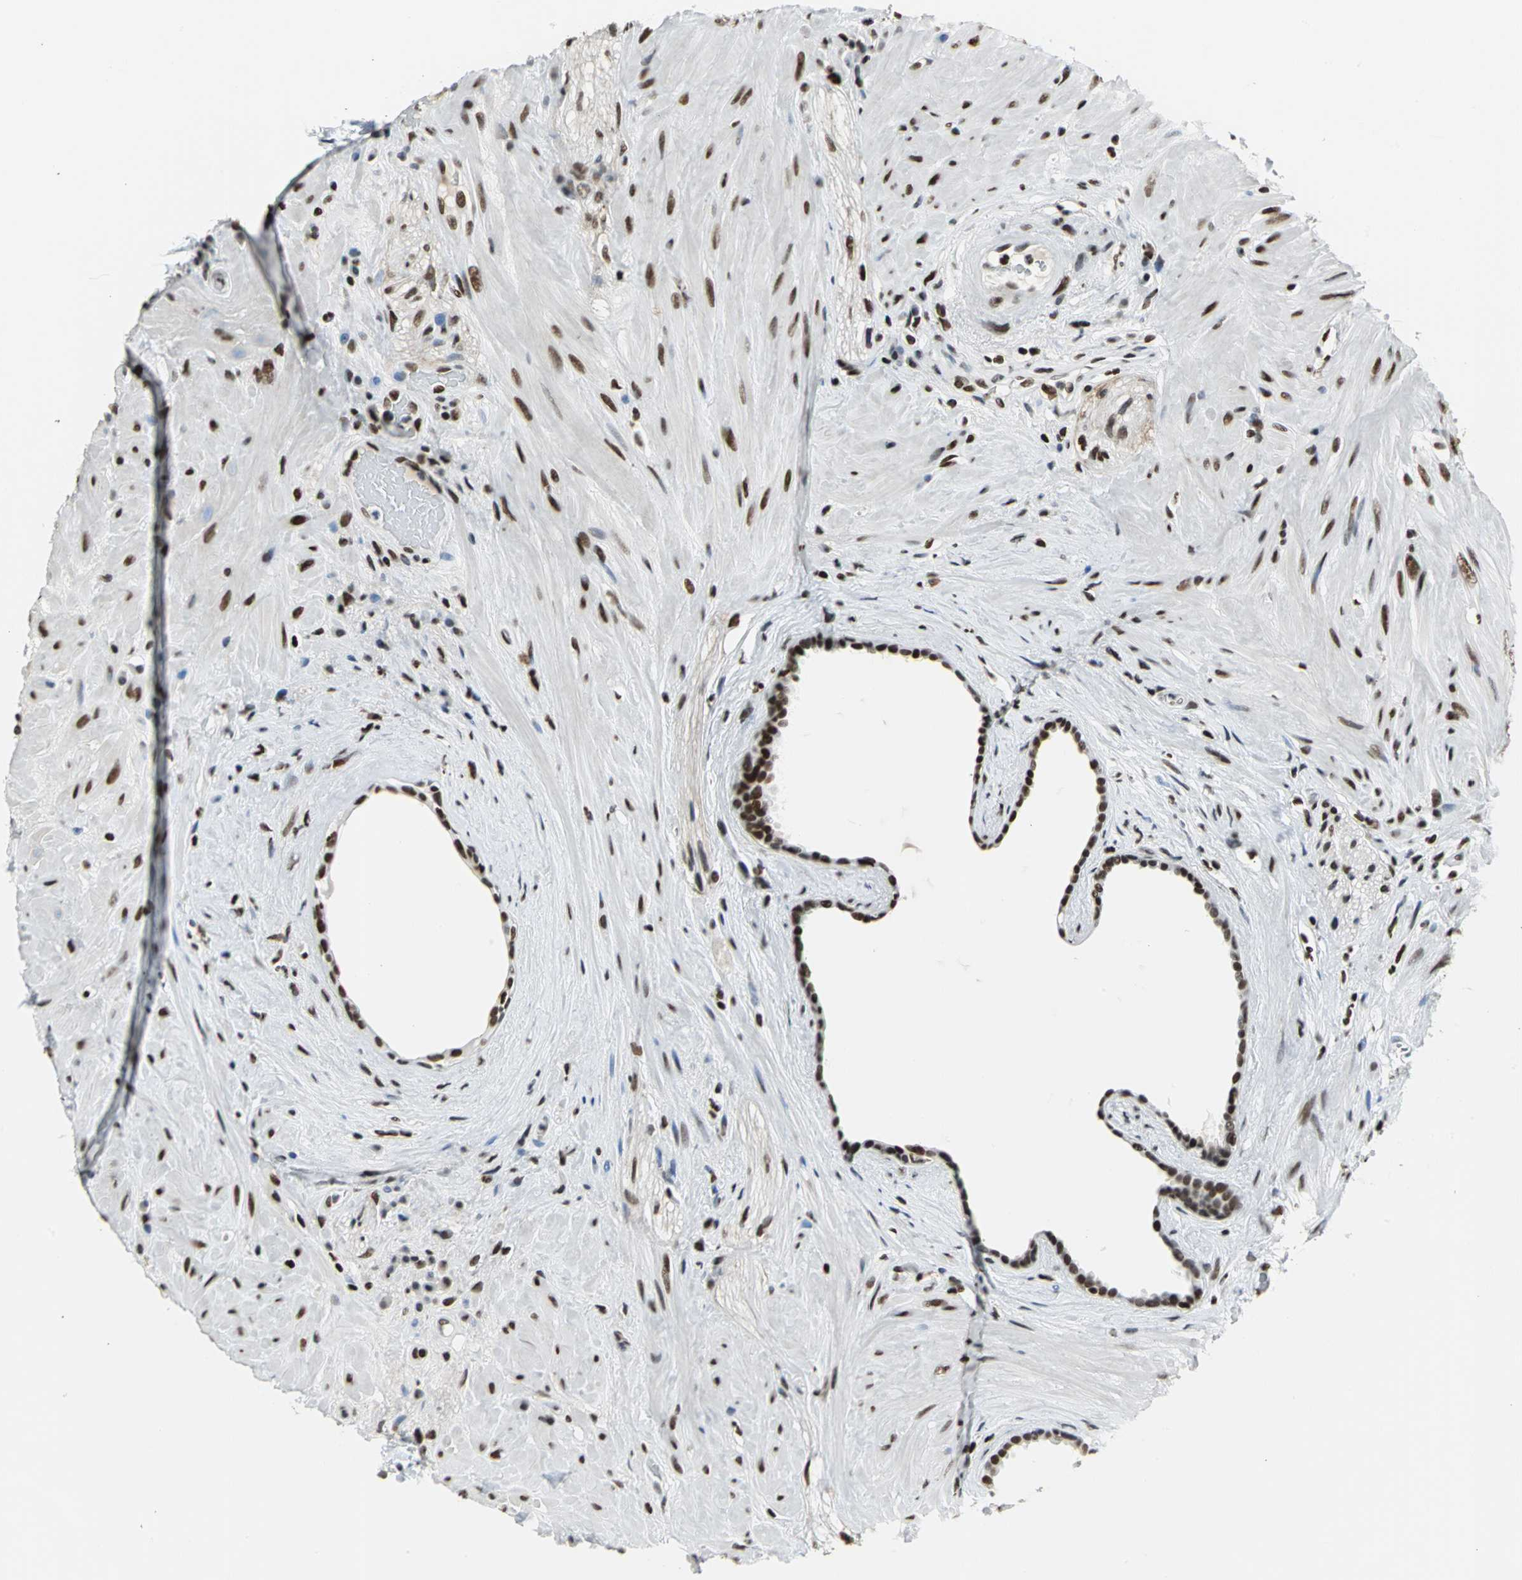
{"staining": {"intensity": "strong", "quantity": ">75%", "location": "nuclear"}, "tissue": "seminal vesicle", "cell_type": "Glandular cells", "image_type": "normal", "snomed": [{"axis": "morphology", "description": "Normal tissue, NOS"}, {"axis": "topography", "description": "Seminal veicle"}], "caption": "Brown immunohistochemical staining in normal human seminal vesicle reveals strong nuclear positivity in about >75% of glandular cells.", "gene": "HNRNPD", "patient": {"sex": "male", "age": 61}}